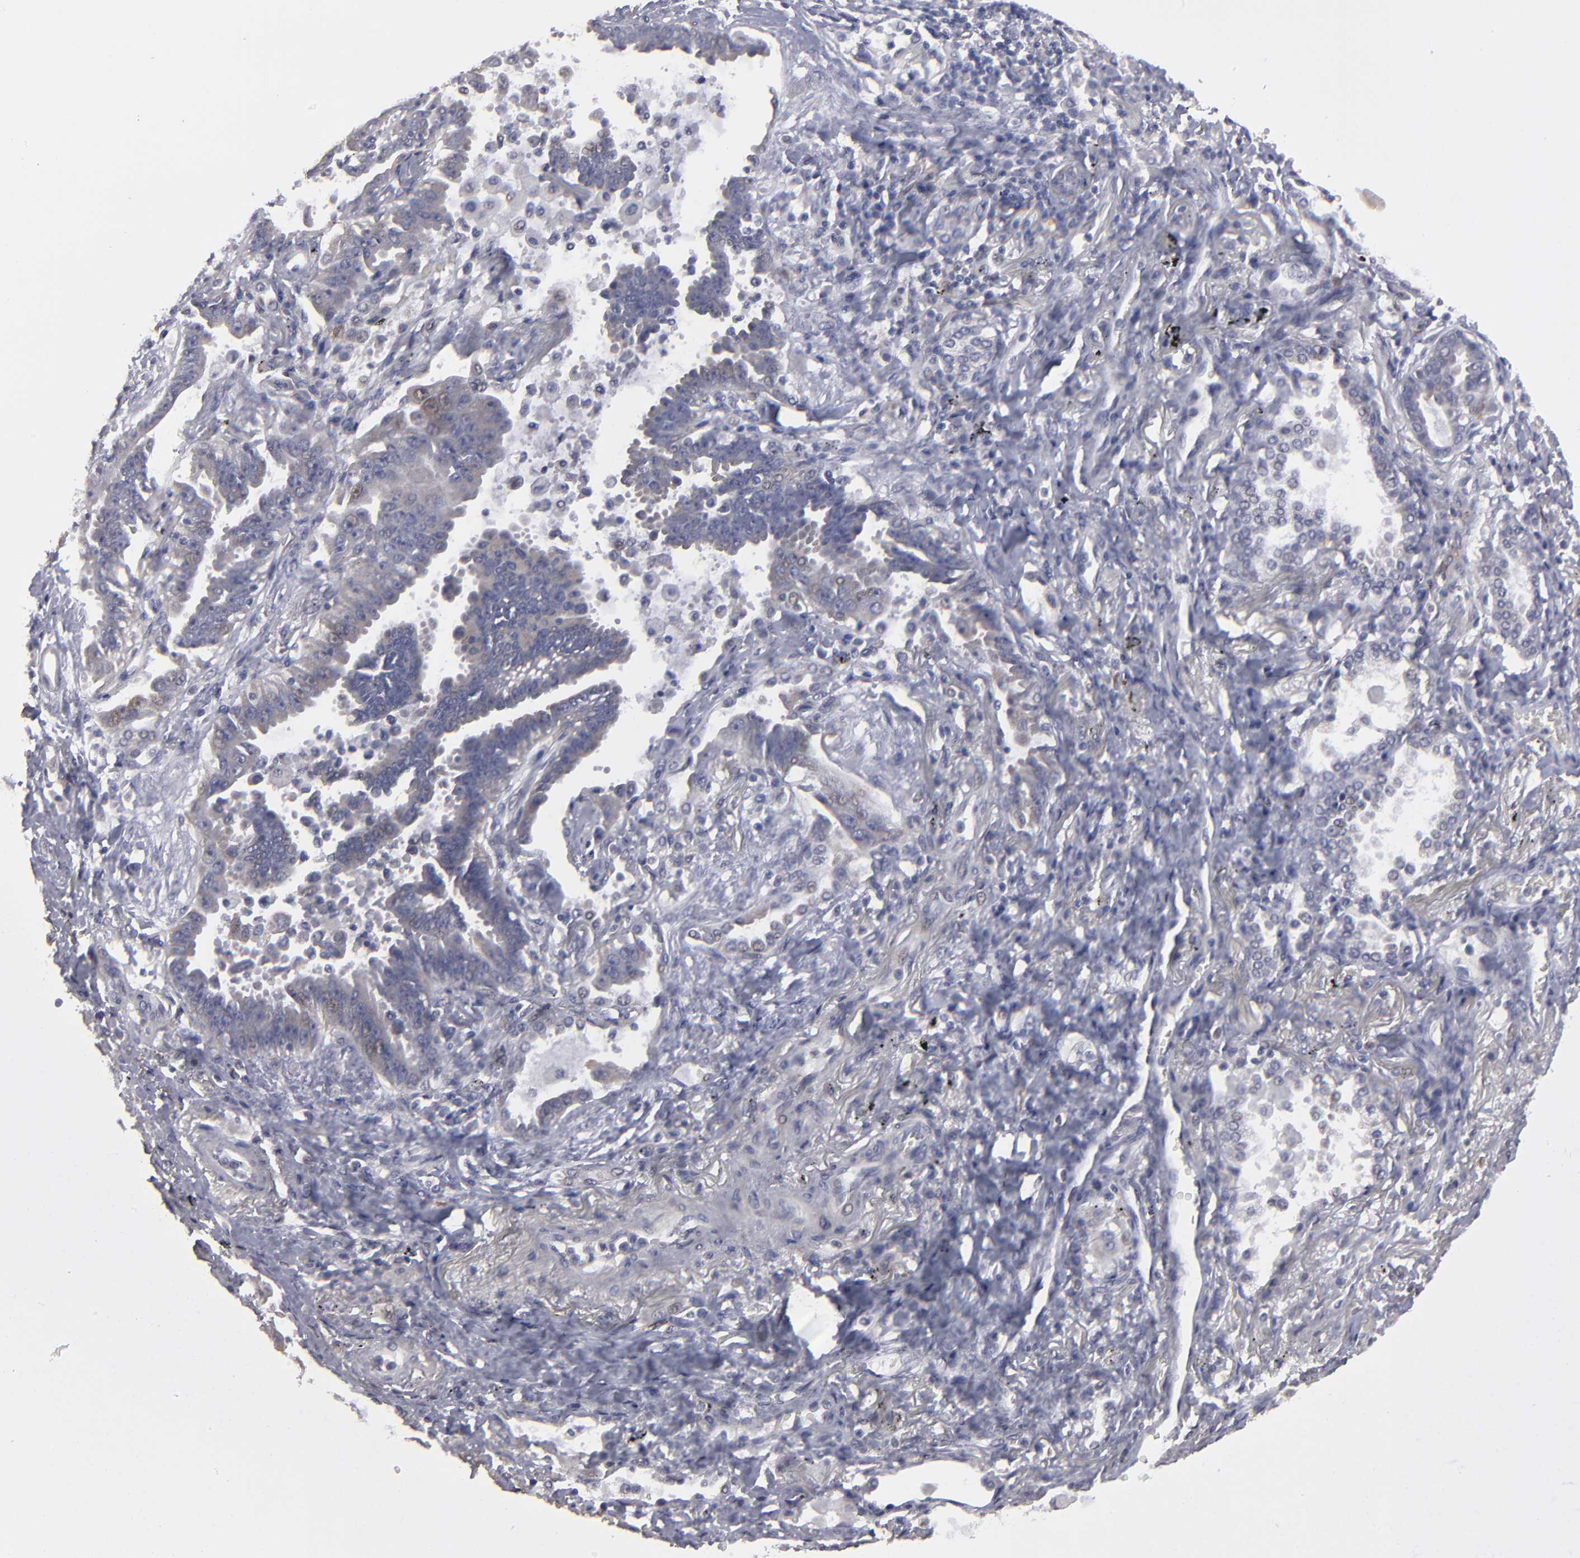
{"staining": {"intensity": "weak", "quantity": "25%-75%", "location": "cytoplasmic/membranous"}, "tissue": "lung cancer", "cell_type": "Tumor cells", "image_type": "cancer", "snomed": [{"axis": "morphology", "description": "Adenocarcinoma, NOS"}, {"axis": "topography", "description": "Lung"}], "caption": "High-power microscopy captured an immunohistochemistry histopathology image of lung cancer (adenocarcinoma), revealing weak cytoplasmic/membranous staining in about 25%-75% of tumor cells. (DAB (3,3'-diaminobenzidine) IHC with brightfield microscopy, high magnification).", "gene": "ZNF175", "patient": {"sex": "female", "age": 64}}